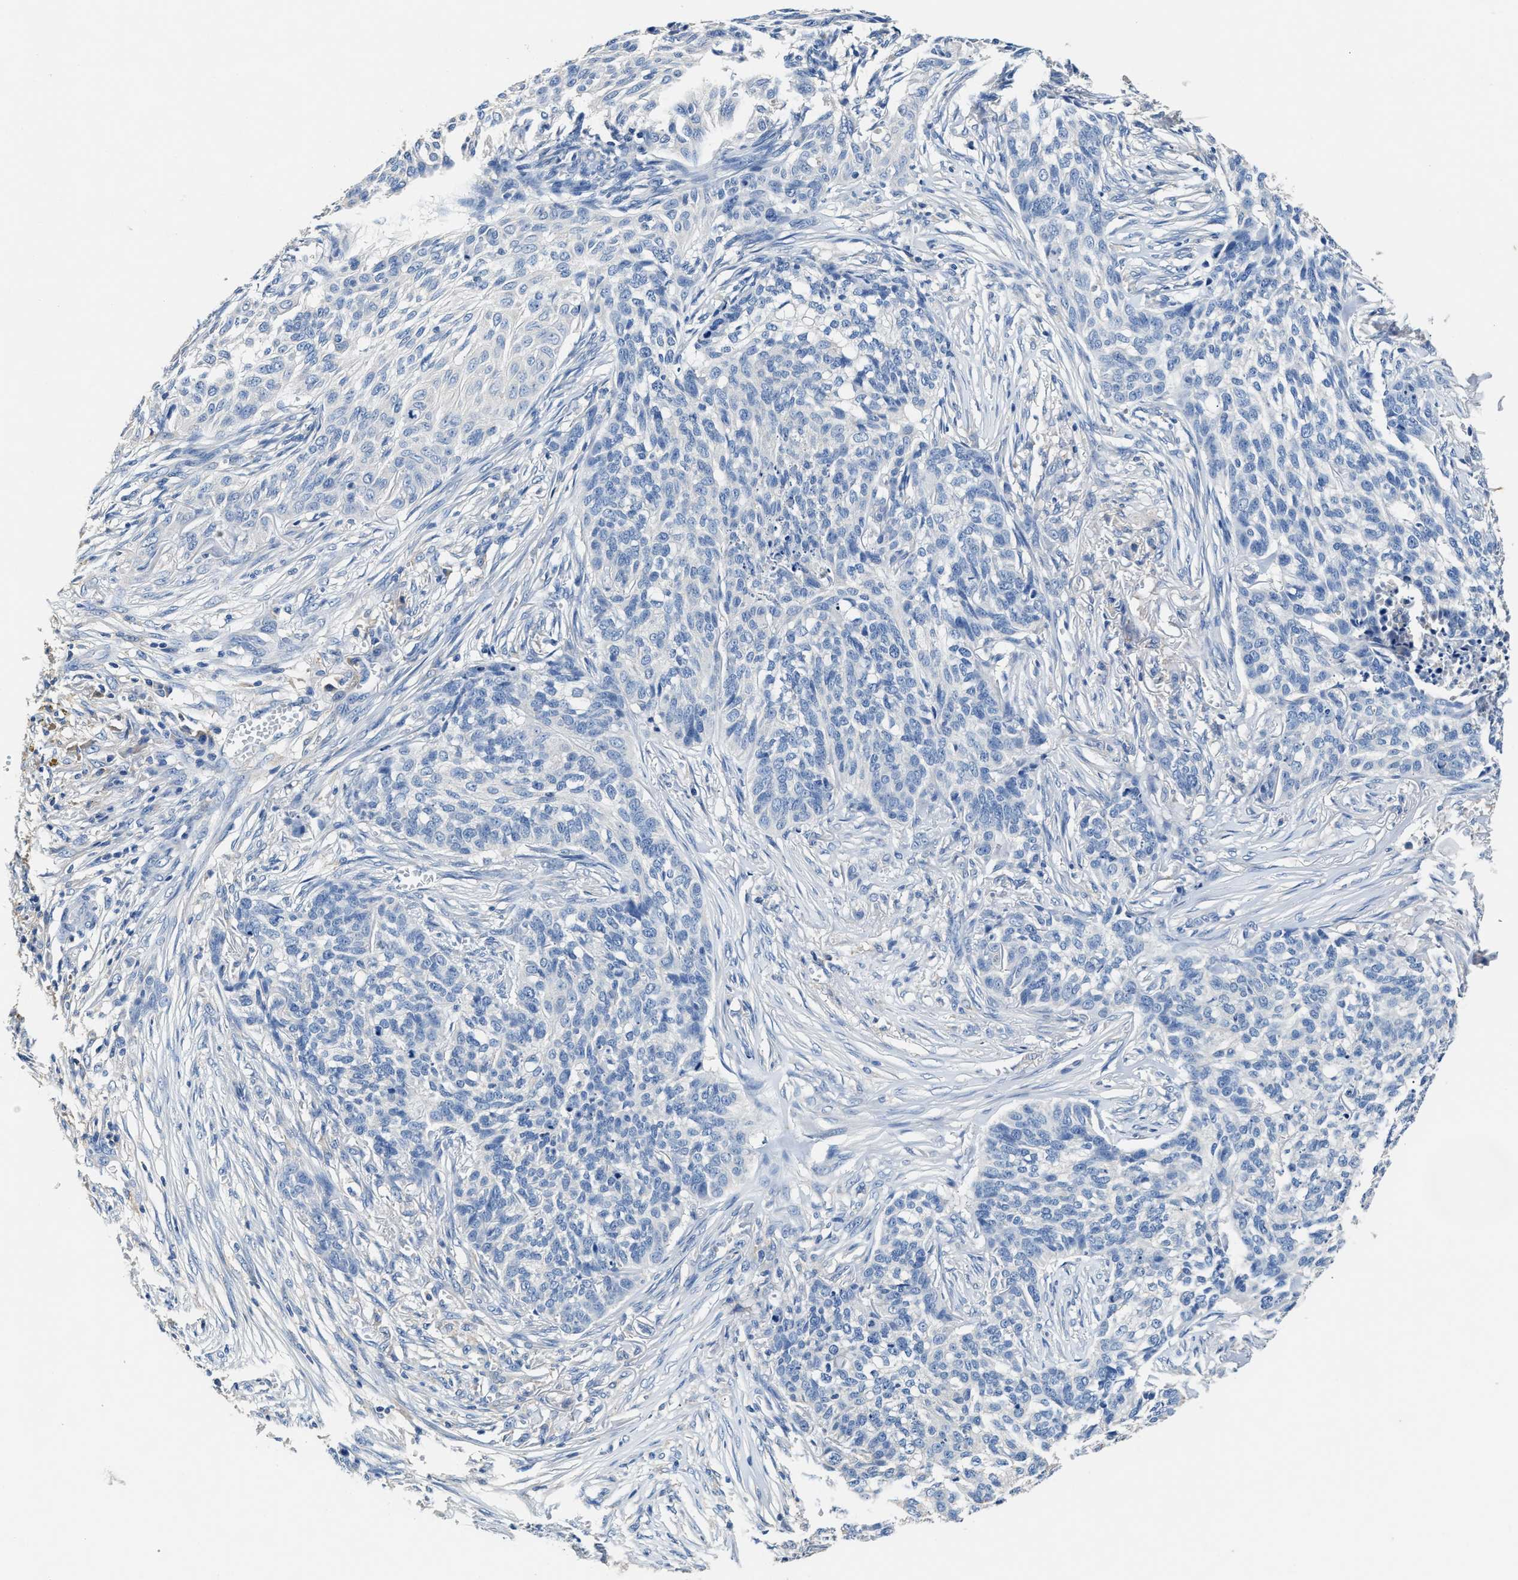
{"staining": {"intensity": "negative", "quantity": "none", "location": "none"}, "tissue": "skin cancer", "cell_type": "Tumor cells", "image_type": "cancer", "snomed": [{"axis": "morphology", "description": "Basal cell carcinoma"}, {"axis": "topography", "description": "Skin"}], "caption": "An IHC histopathology image of skin cancer (basal cell carcinoma) is shown. There is no staining in tumor cells of skin cancer (basal cell carcinoma).", "gene": "SLCO2B1", "patient": {"sex": "male", "age": 85}}